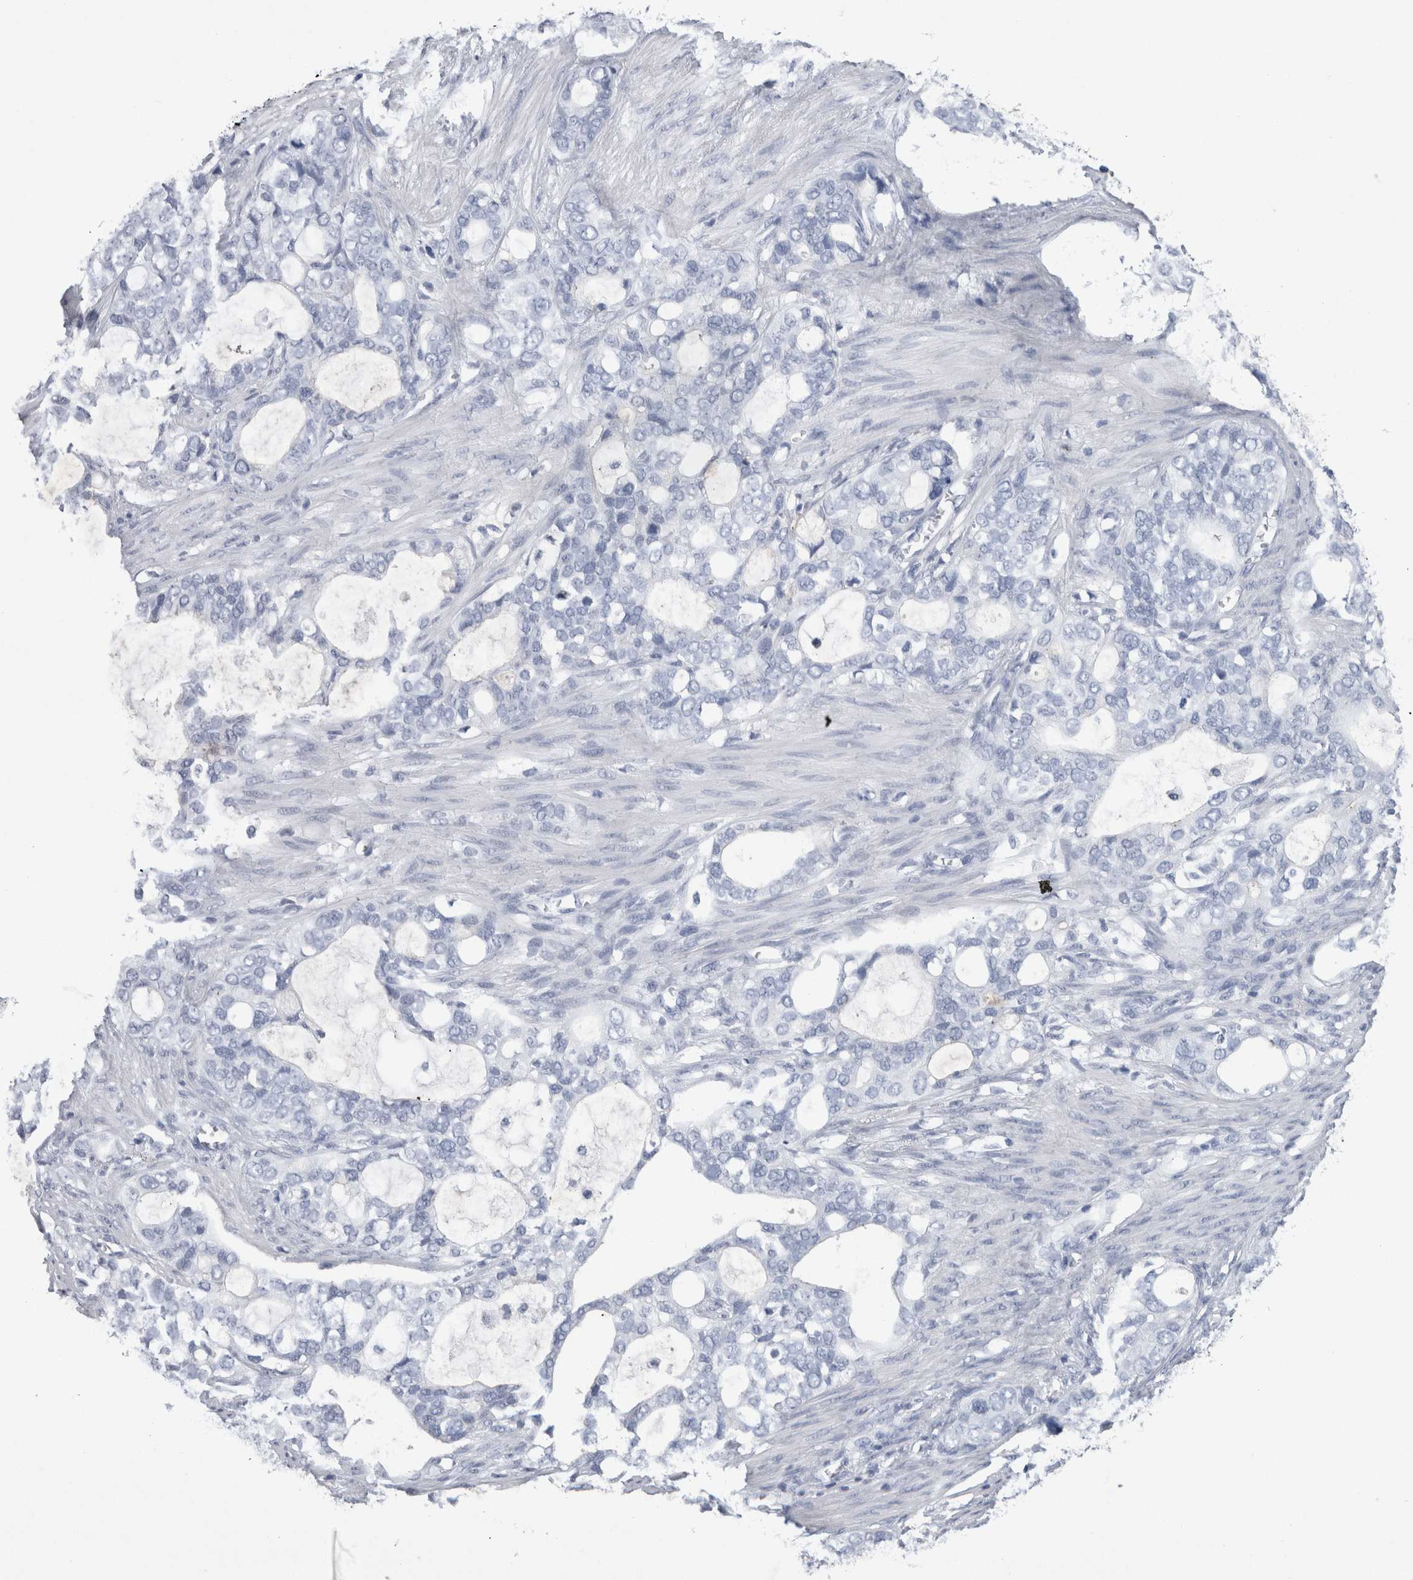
{"staining": {"intensity": "negative", "quantity": "none", "location": "none"}, "tissue": "stomach cancer", "cell_type": "Tumor cells", "image_type": "cancer", "snomed": [{"axis": "morphology", "description": "Adenocarcinoma, NOS"}, {"axis": "topography", "description": "Stomach"}], "caption": "An immunohistochemistry (IHC) photomicrograph of stomach cancer (adenocarcinoma) is shown. There is no staining in tumor cells of stomach cancer (adenocarcinoma).", "gene": "S100A12", "patient": {"sex": "female", "age": 75}}